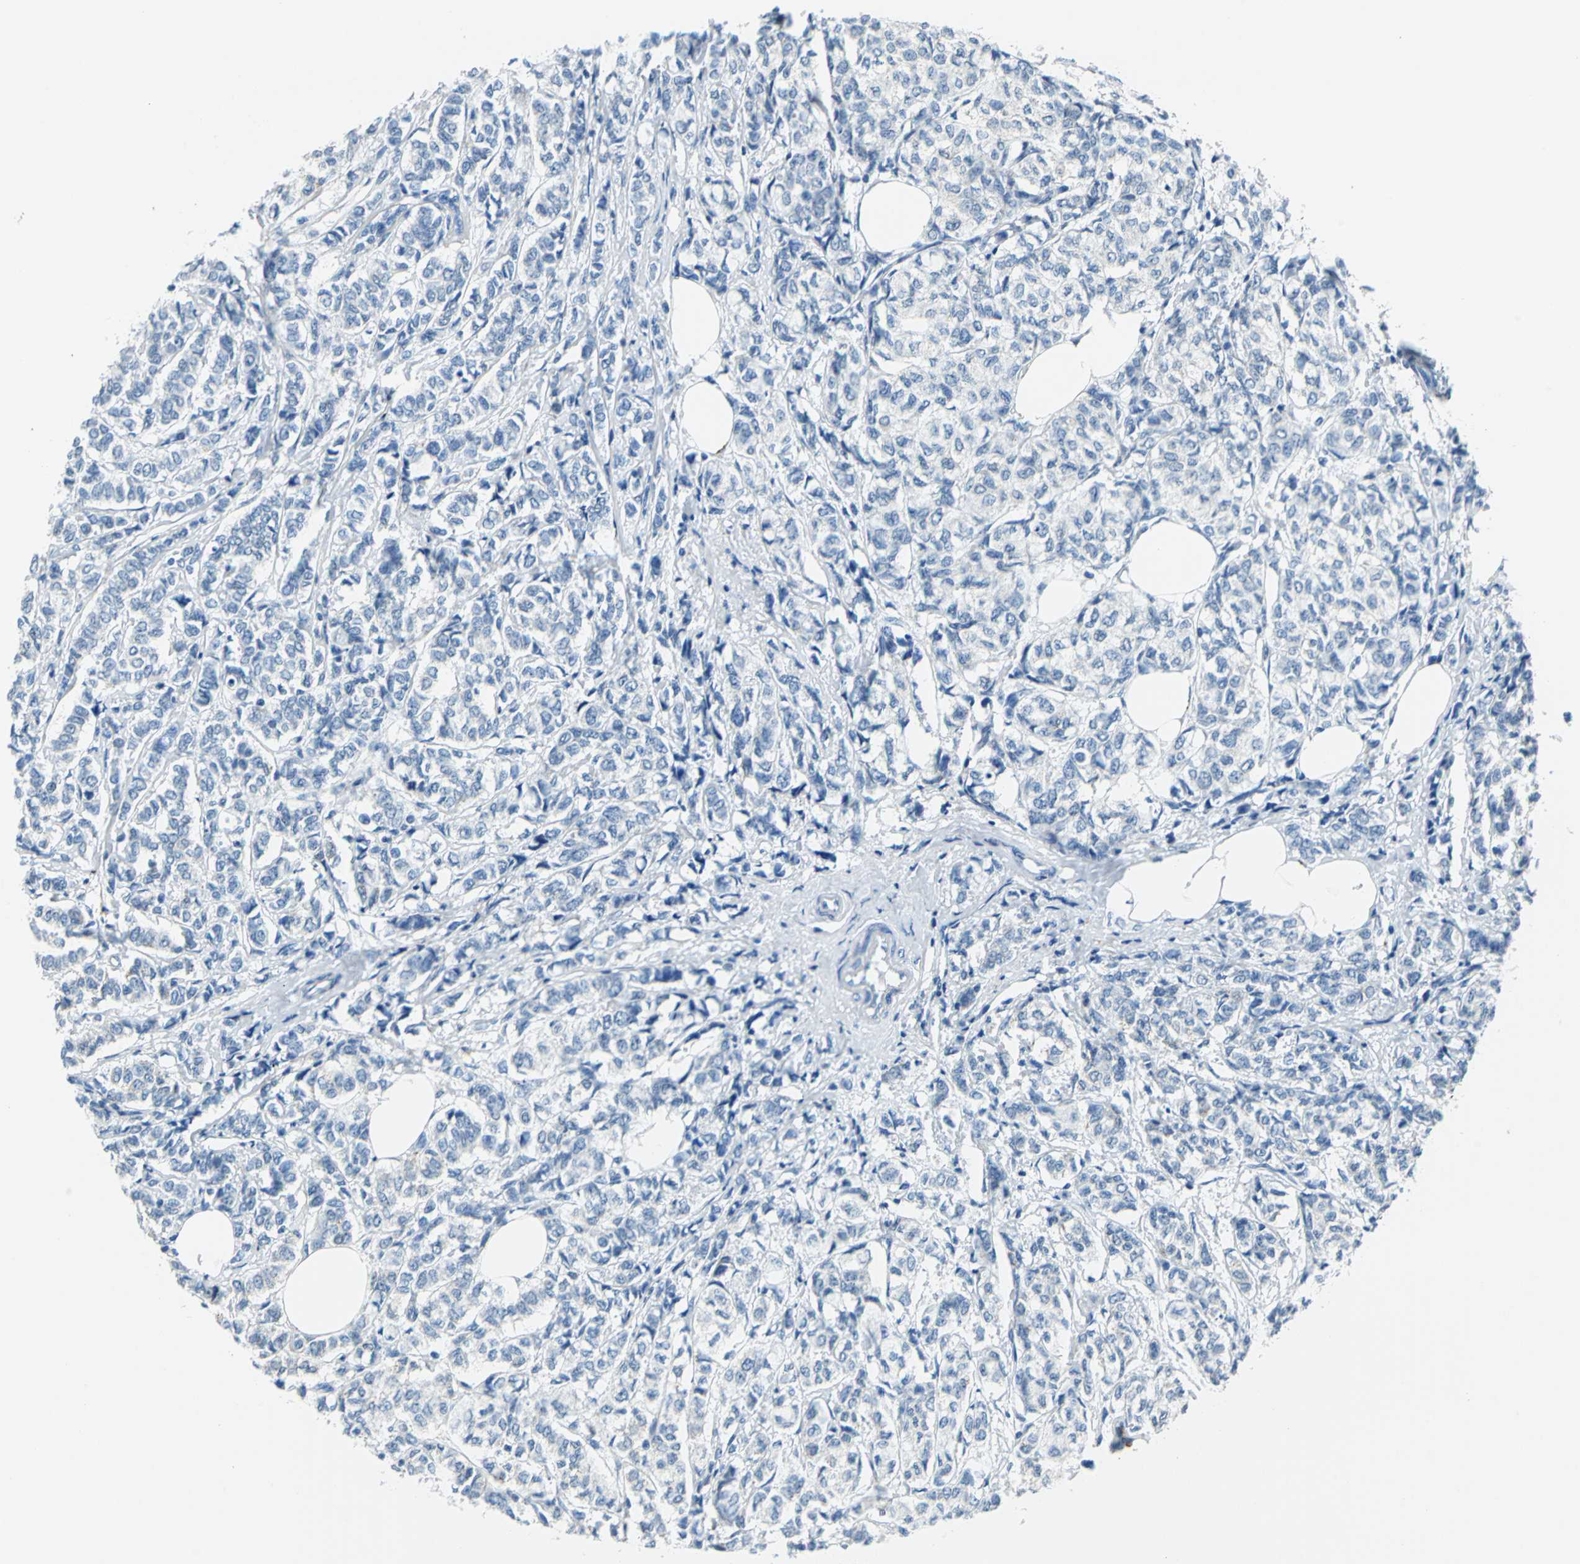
{"staining": {"intensity": "negative", "quantity": "none", "location": "none"}, "tissue": "breast cancer", "cell_type": "Tumor cells", "image_type": "cancer", "snomed": [{"axis": "morphology", "description": "Lobular carcinoma"}, {"axis": "topography", "description": "Breast"}], "caption": "Immunohistochemistry photomicrograph of neoplastic tissue: human breast cancer (lobular carcinoma) stained with DAB demonstrates no significant protein positivity in tumor cells.", "gene": "TEX264", "patient": {"sex": "female", "age": 60}}